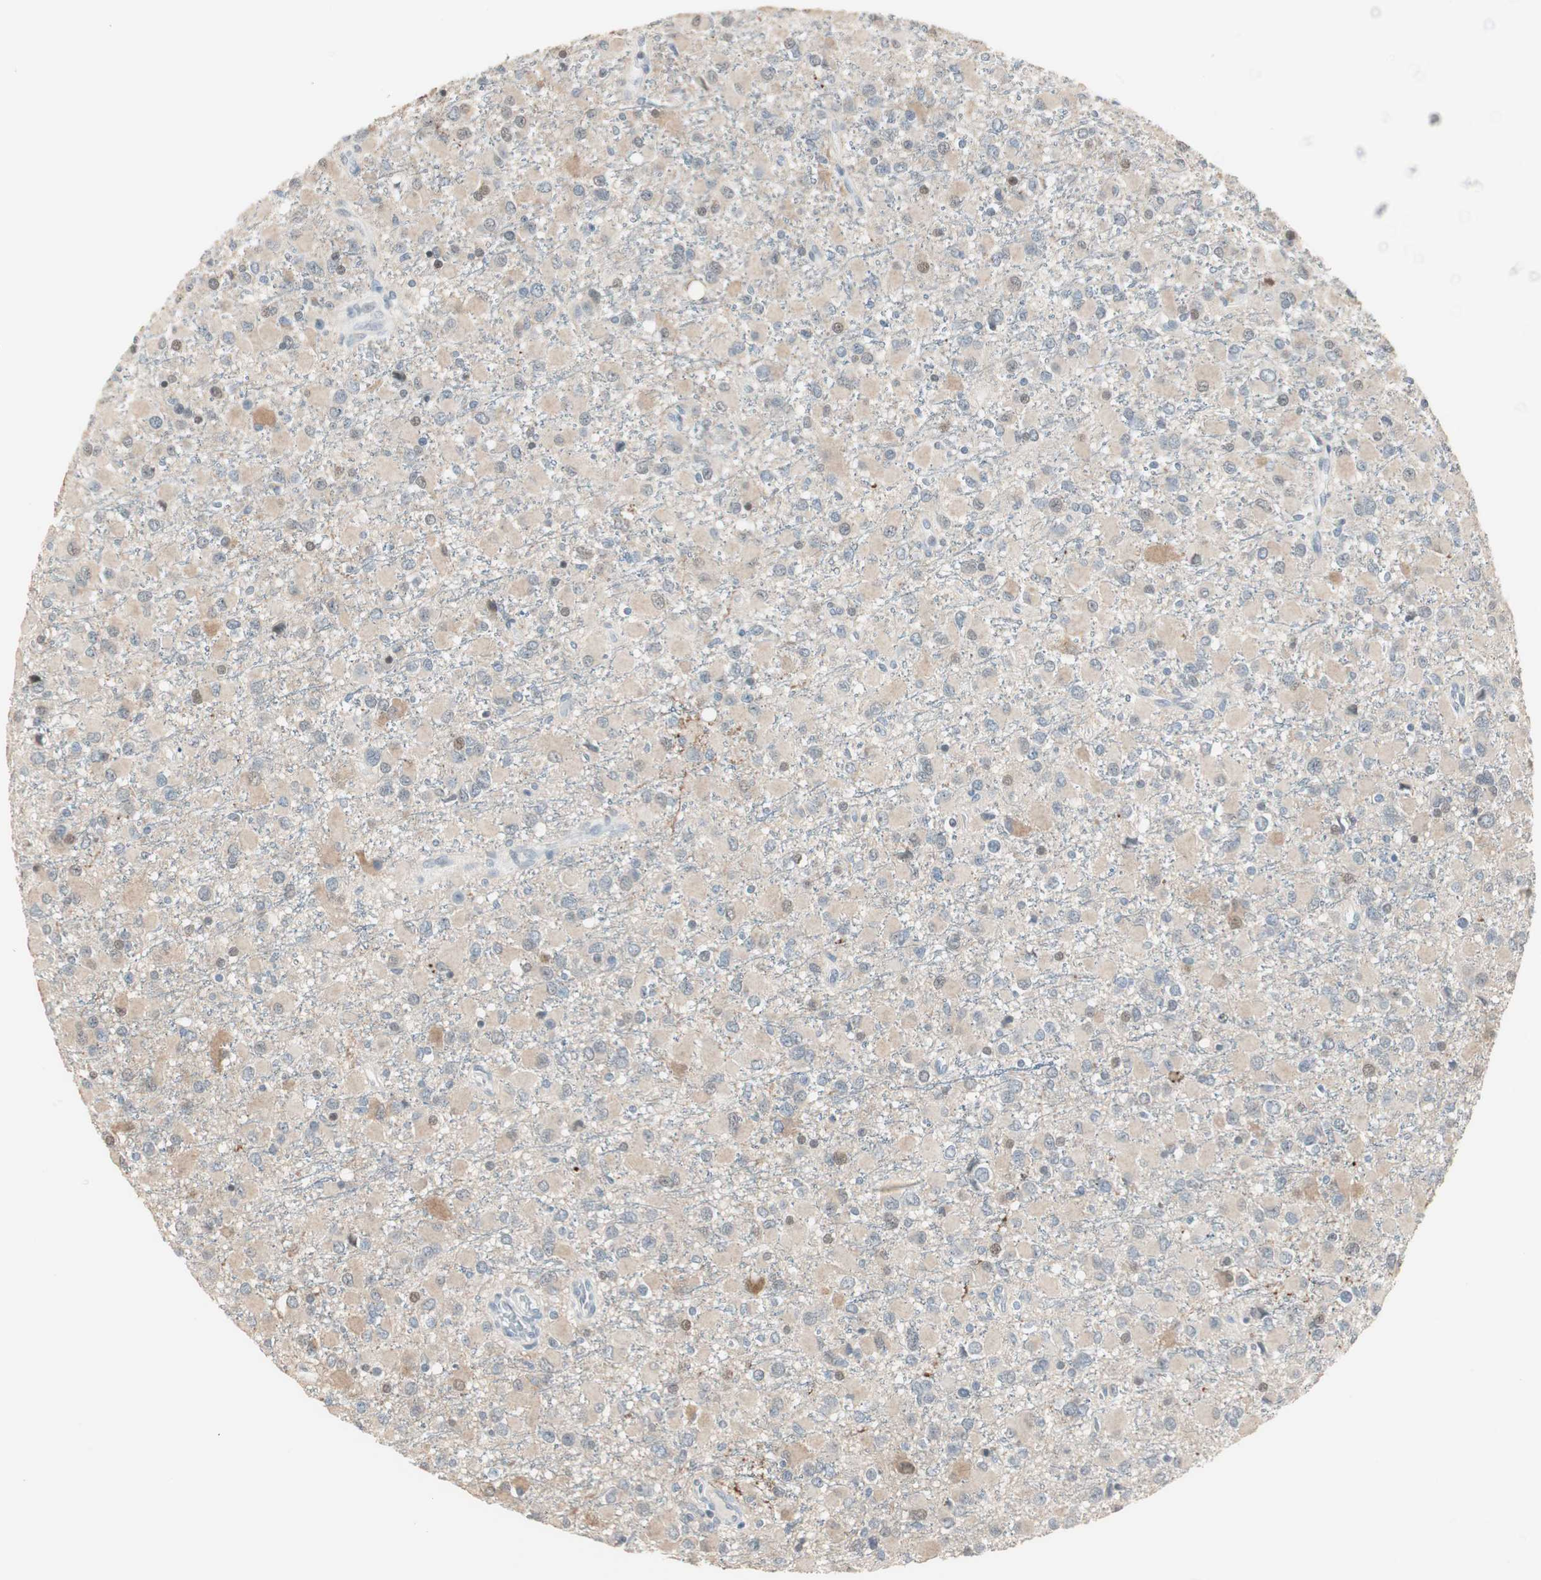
{"staining": {"intensity": "weak", "quantity": "25%-75%", "location": "cytoplasmic/membranous"}, "tissue": "glioma", "cell_type": "Tumor cells", "image_type": "cancer", "snomed": [{"axis": "morphology", "description": "Glioma, malignant, Low grade"}, {"axis": "topography", "description": "Brain"}], "caption": "Immunohistochemistry of human glioma demonstrates low levels of weak cytoplasmic/membranous positivity in approximately 25%-75% of tumor cells.", "gene": "PDZK1", "patient": {"sex": "male", "age": 42}}